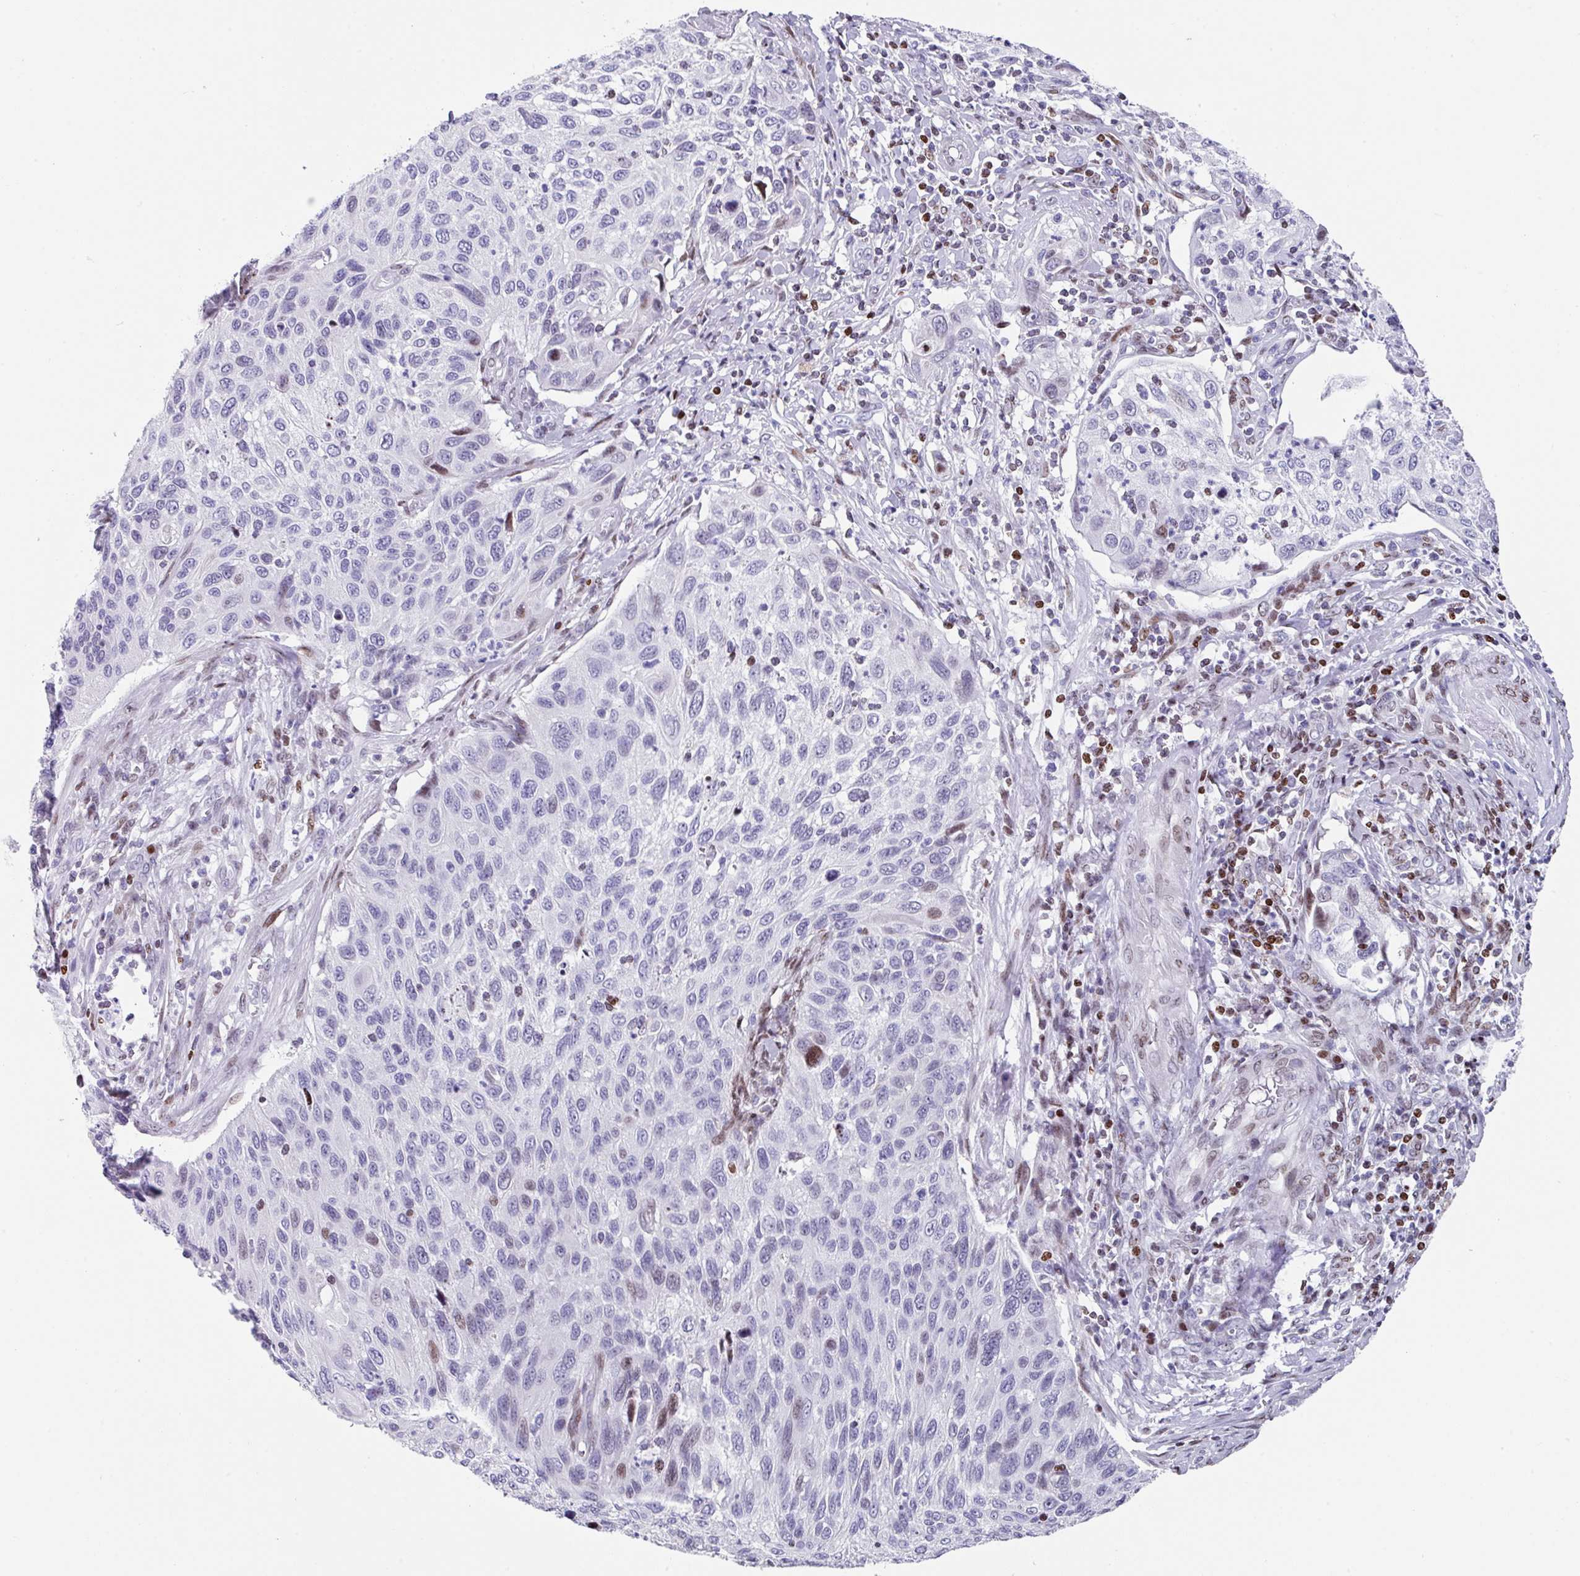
{"staining": {"intensity": "moderate", "quantity": "<25%", "location": "nuclear"}, "tissue": "cervical cancer", "cell_type": "Tumor cells", "image_type": "cancer", "snomed": [{"axis": "morphology", "description": "Squamous cell carcinoma, NOS"}, {"axis": "topography", "description": "Cervix"}], "caption": "Immunohistochemistry (IHC) of cervical squamous cell carcinoma reveals low levels of moderate nuclear staining in approximately <25% of tumor cells. (Brightfield microscopy of DAB IHC at high magnification).", "gene": "TCF3", "patient": {"sex": "female", "age": 70}}